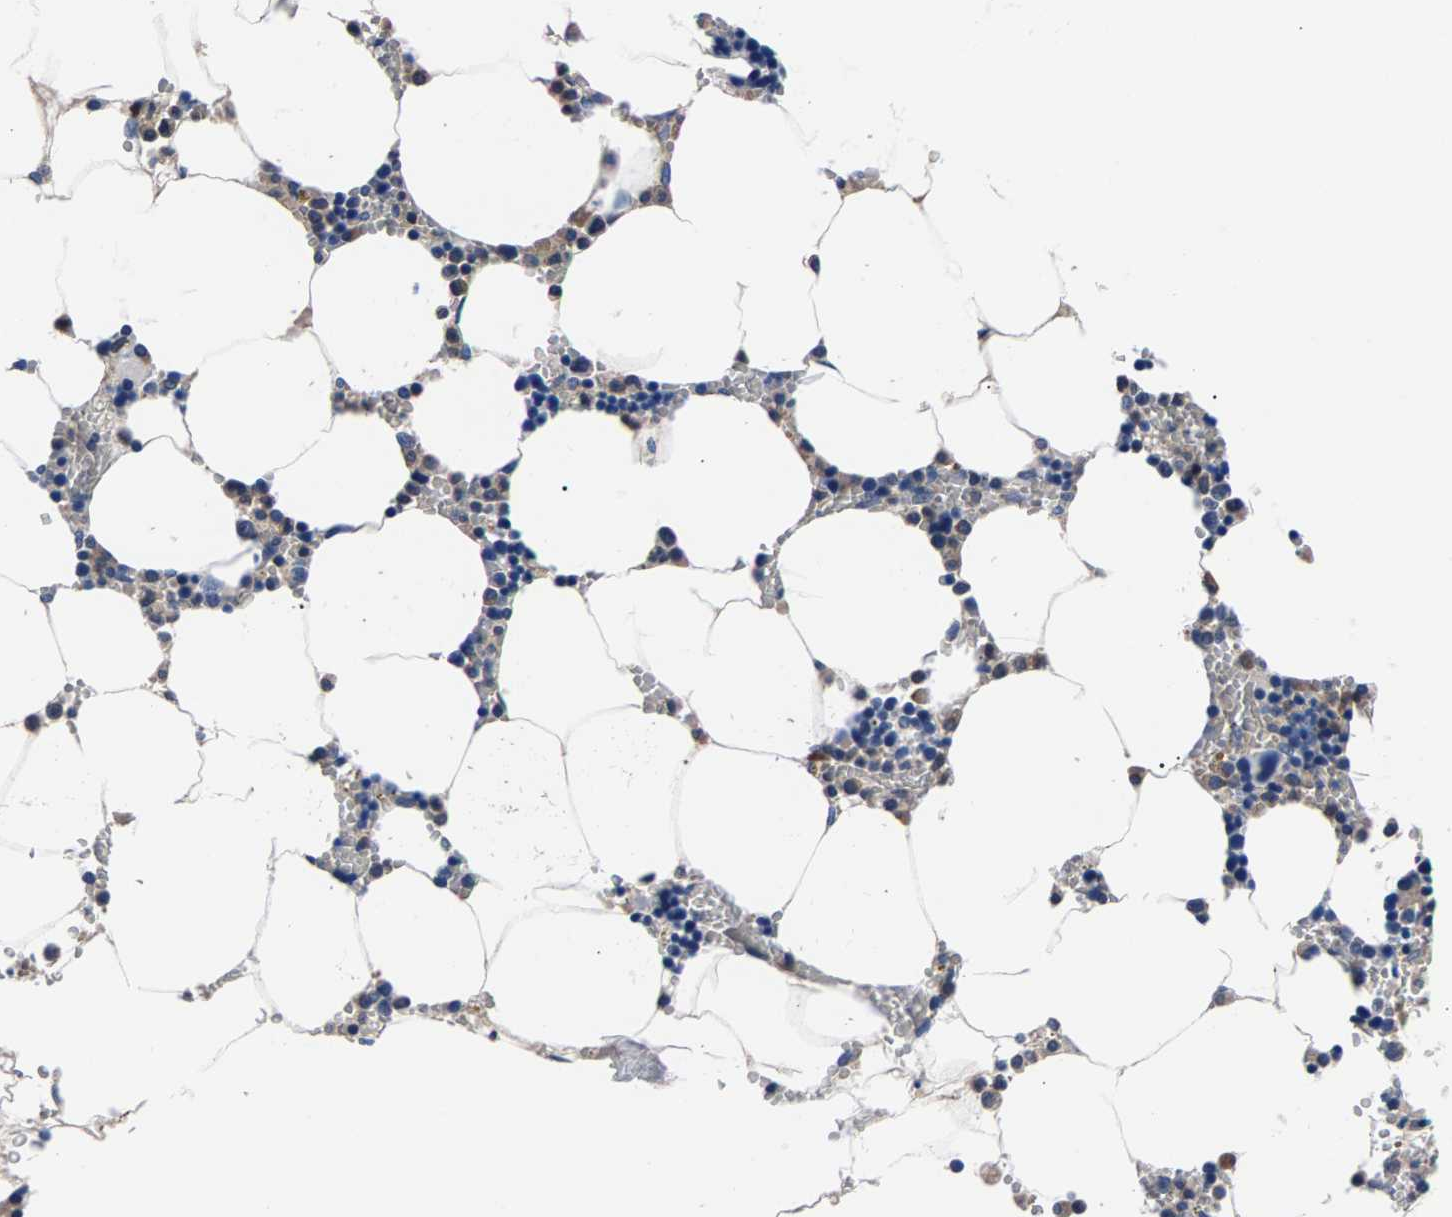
{"staining": {"intensity": "negative", "quantity": "none", "location": "none"}, "tissue": "bone marrow", "cell_type": "Hematopoietic cells", "image_type": "normal", "snomed": [{"axis": "morphology", "description": "Normal tissue, NOS"}, {"axis": "topography", "description": "Bone marrow"}], "caption": "A micrograph of bone marrow stained for a protein exhibits no brown staining in hematopoietic cells.", "gene": "PHF24", "patient": {"sex": "male", "age": 70}}